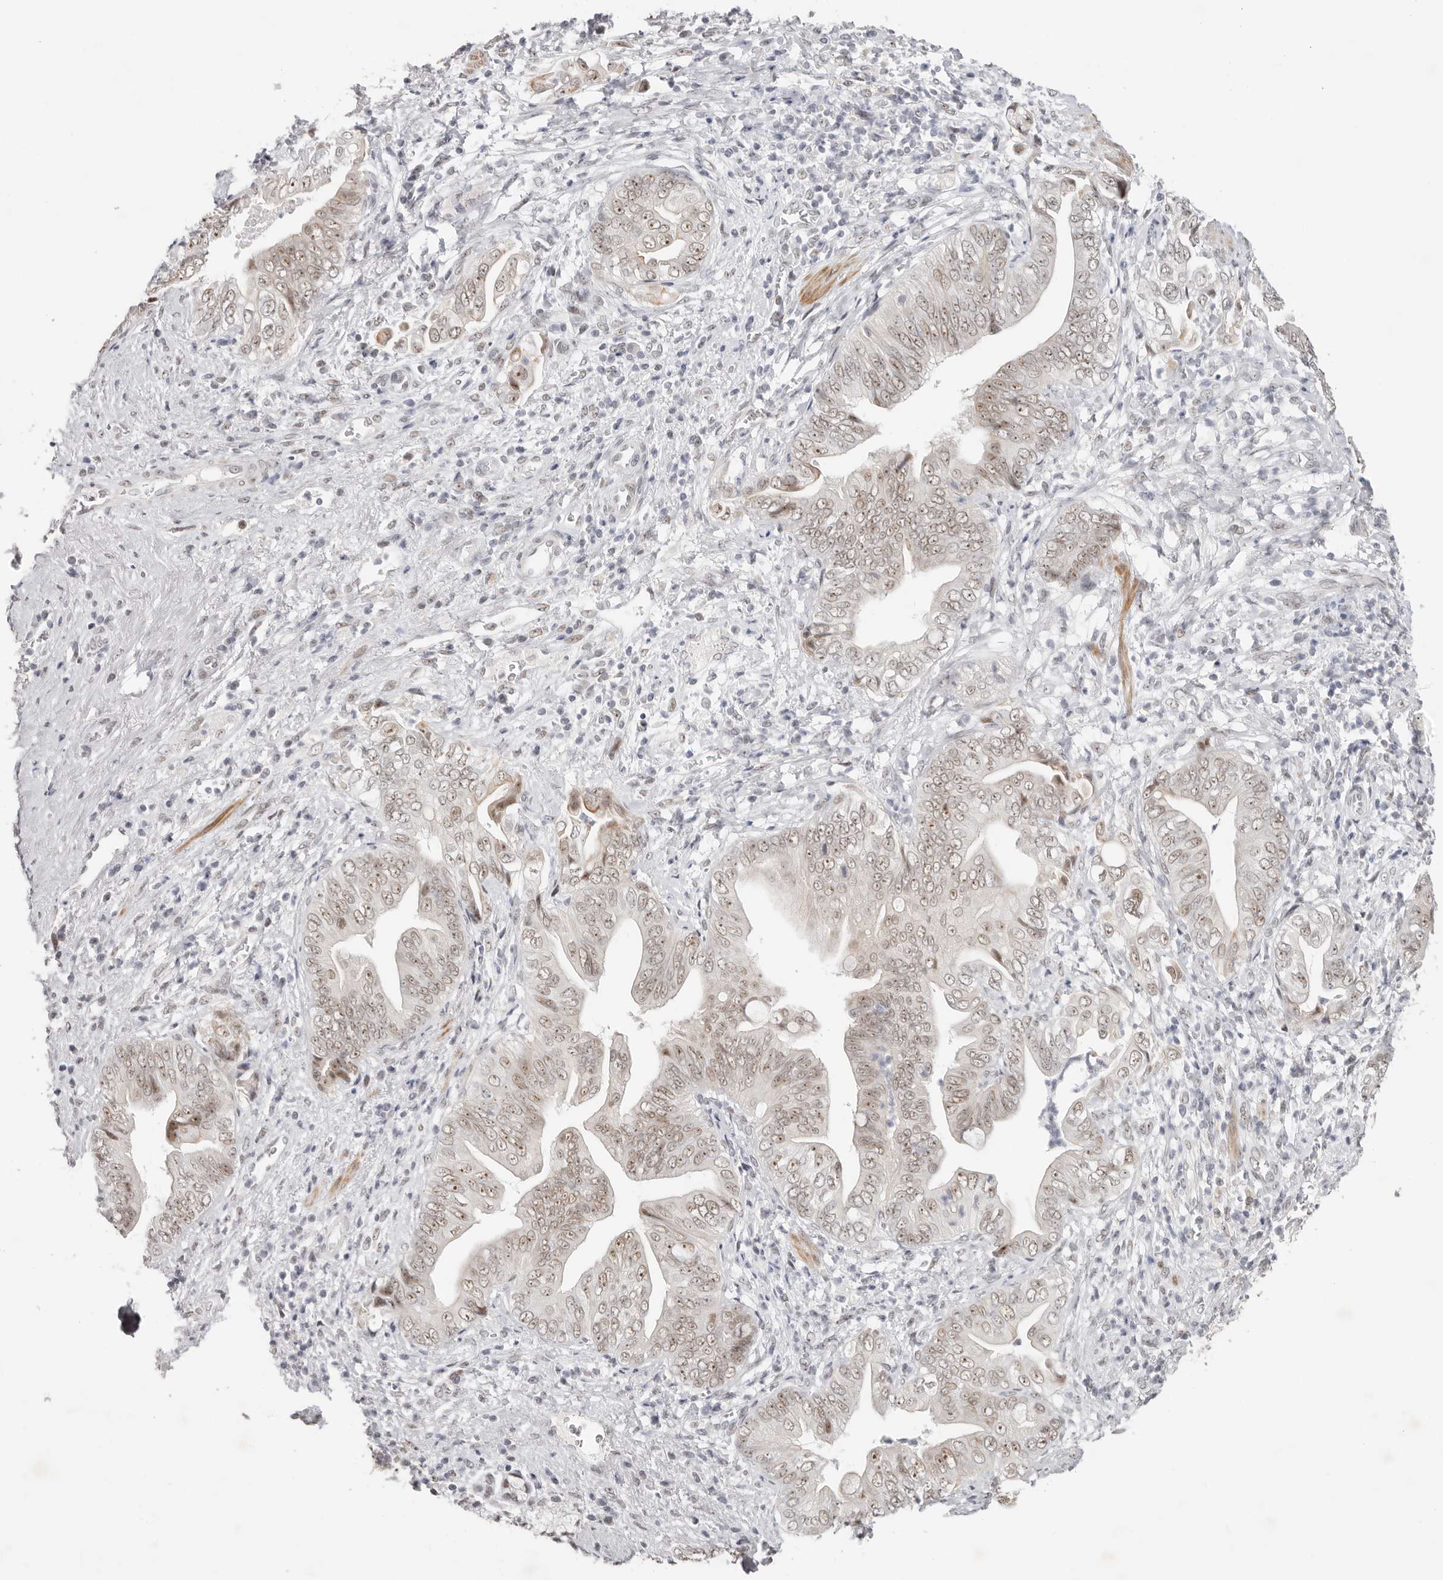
{"staining": {"intensity": "moderate", "quantity": ">75%", "location": "nuclear"}, "tissue": "pancreatic cancer", "cell_type": "Tumor cells", "image_type": "cancer", "snomed": [{"axis": "morphology", "description": "Adenocarcinoma, NOS"}, {"axis": "topography", "description": "Pancreas"}], "caption": "DAB (3,3'-diaminobenzidine) immunohistochemical staining of pancreatic cancer (adenocarcinoma) reveals moderate nuclear protein staining in about >75% of tumor cells.", "gene": "LARP7", "patient": {"sex": "male", "age": 75}}